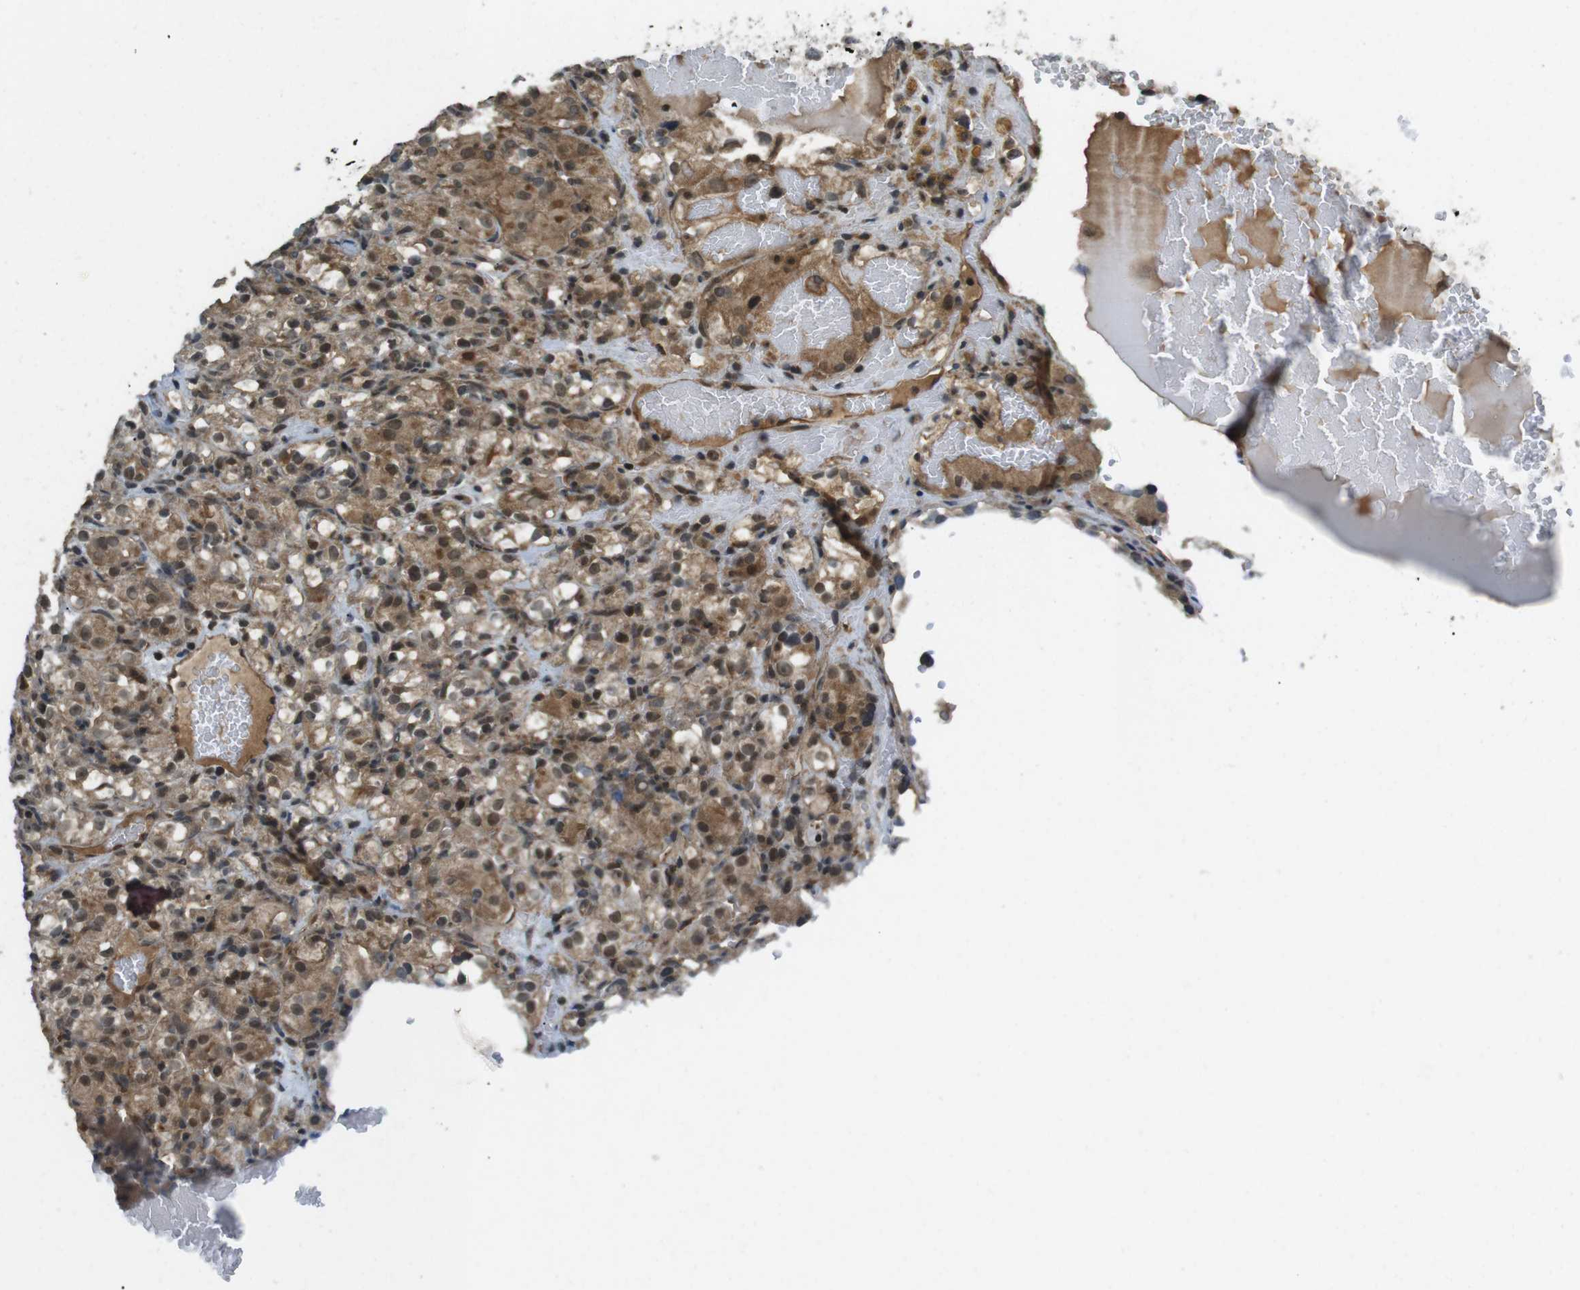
{"staining": {"intensity": "moderate", "quantity": ">75%", "location": "cytoplasmic/membranous,nuclear"}, "tissue": "renal cancer", "cell_type": "Tumor cells", "image_type": "cancer", "snomed": [{"axis": "morphology", "description": "Normal tissue, NOS"}, {"axis": "morphology", "description": "Adenocarcinoma, NOS"}, {"axis": "topography", "description": "Kidney"}], "caption": "Renal adenocarcinoma stained with DAB immunohistochemistry (IHC) exhibits medium levels of moderate cytoplasmic/membranous and nuclear expression in approximately >75% of tumor cells.", "gene": "TIAM2", "patient": {"sex": "male", "age": 61}}